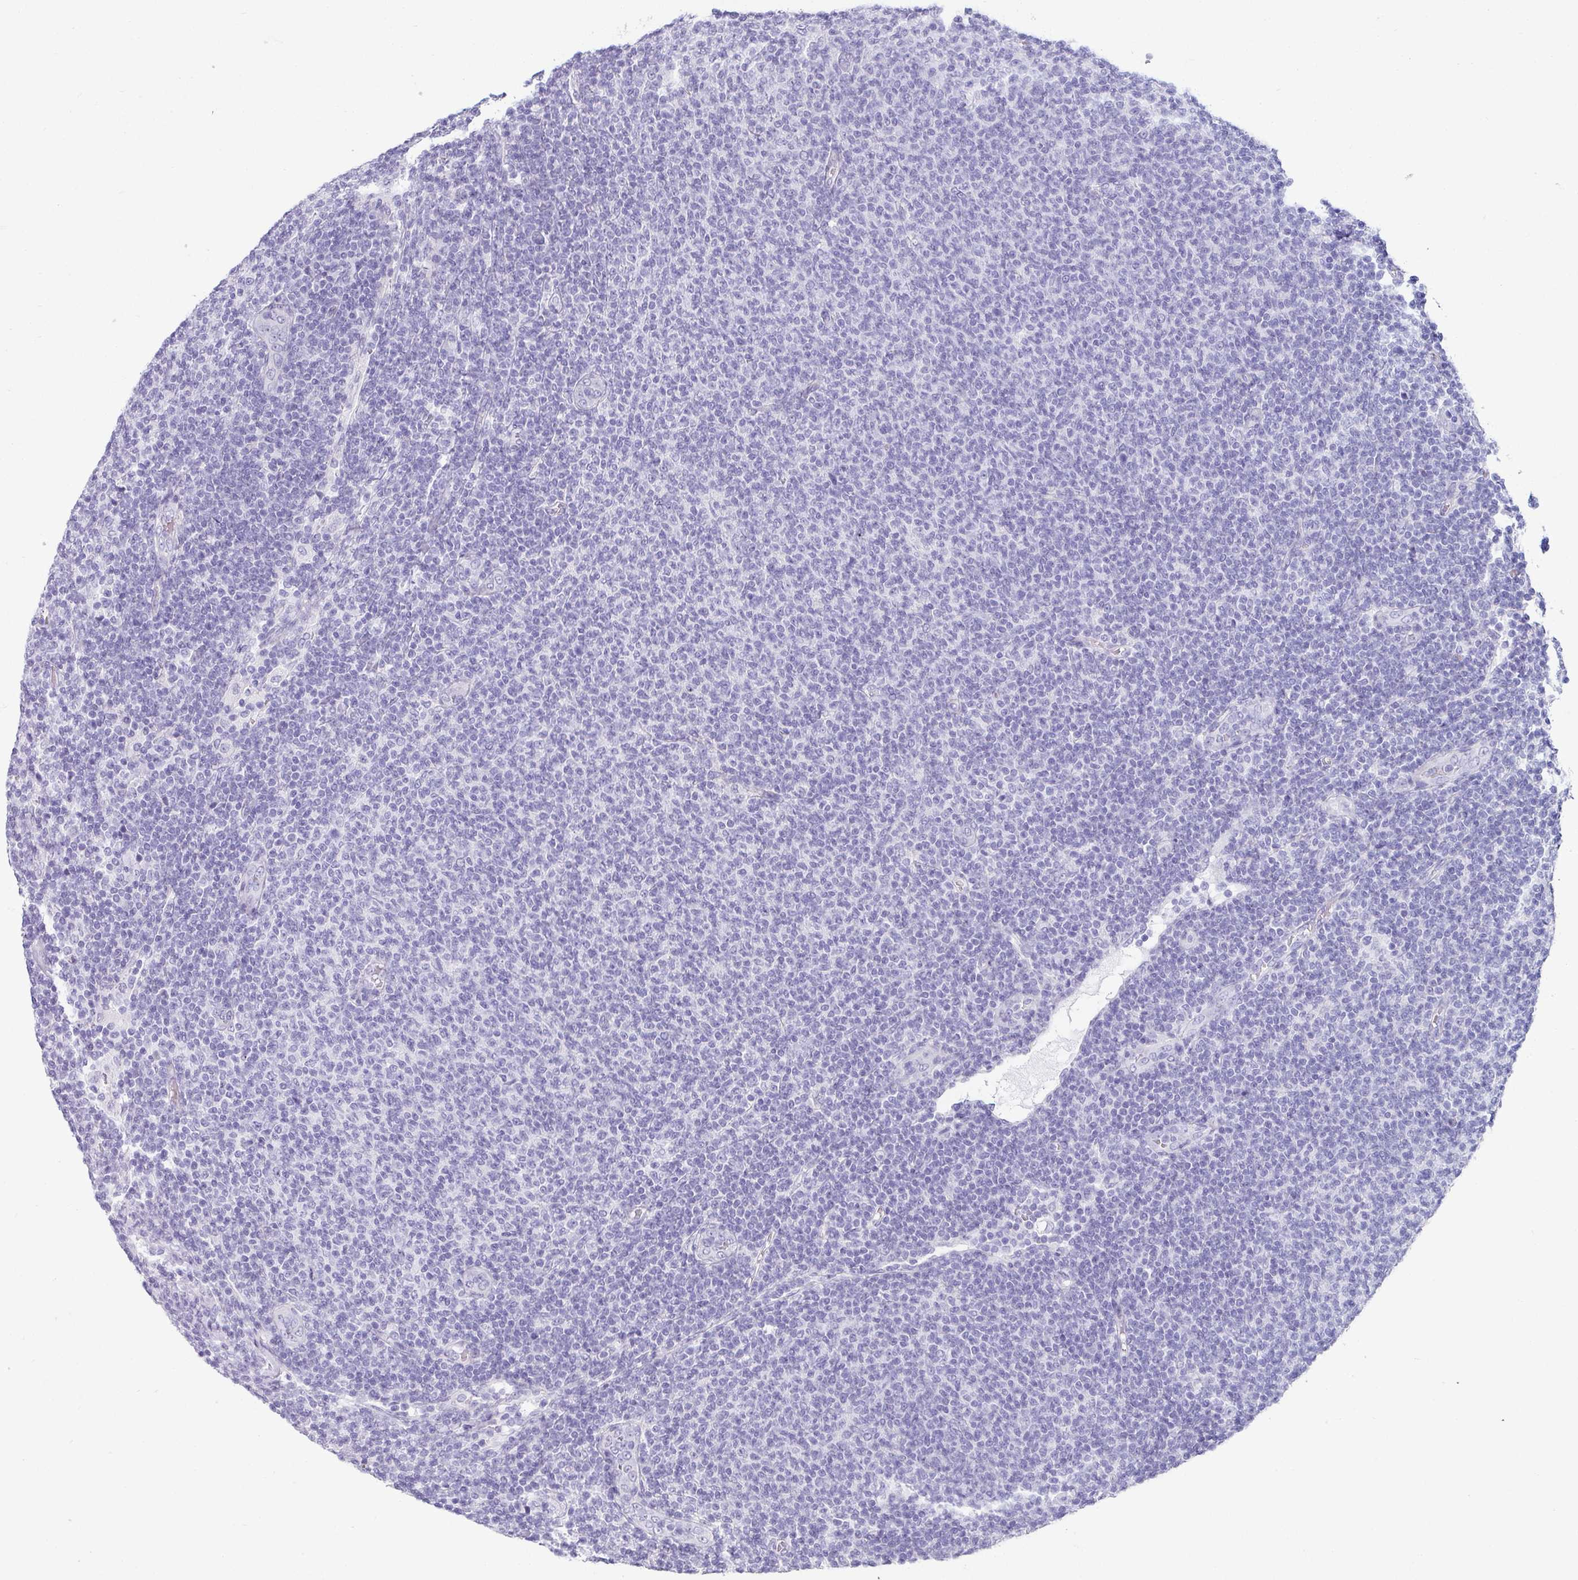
{"staining": {"intensity": "negative", "quantity": "none", "location": "none"}, "tissue": "lymphoma", "cell_type": "Tumor cells", "image_type": "cancer", "snomed": [{"axis": "morphology", "description": "Malignant lymphoma, non-Hodgkin's type, Low grade"}, {"axis": "topography", "description": "Lymph node"}], "caption": "Immunohistochemistry micrograph of human low-grade malignant lymphoma, non-Hodgkin's type stained for a protein (brown), which exhibits no staining in tumor cells.", "gene": "VCY1B", "patient": {"sex": "male", "age": 66}}